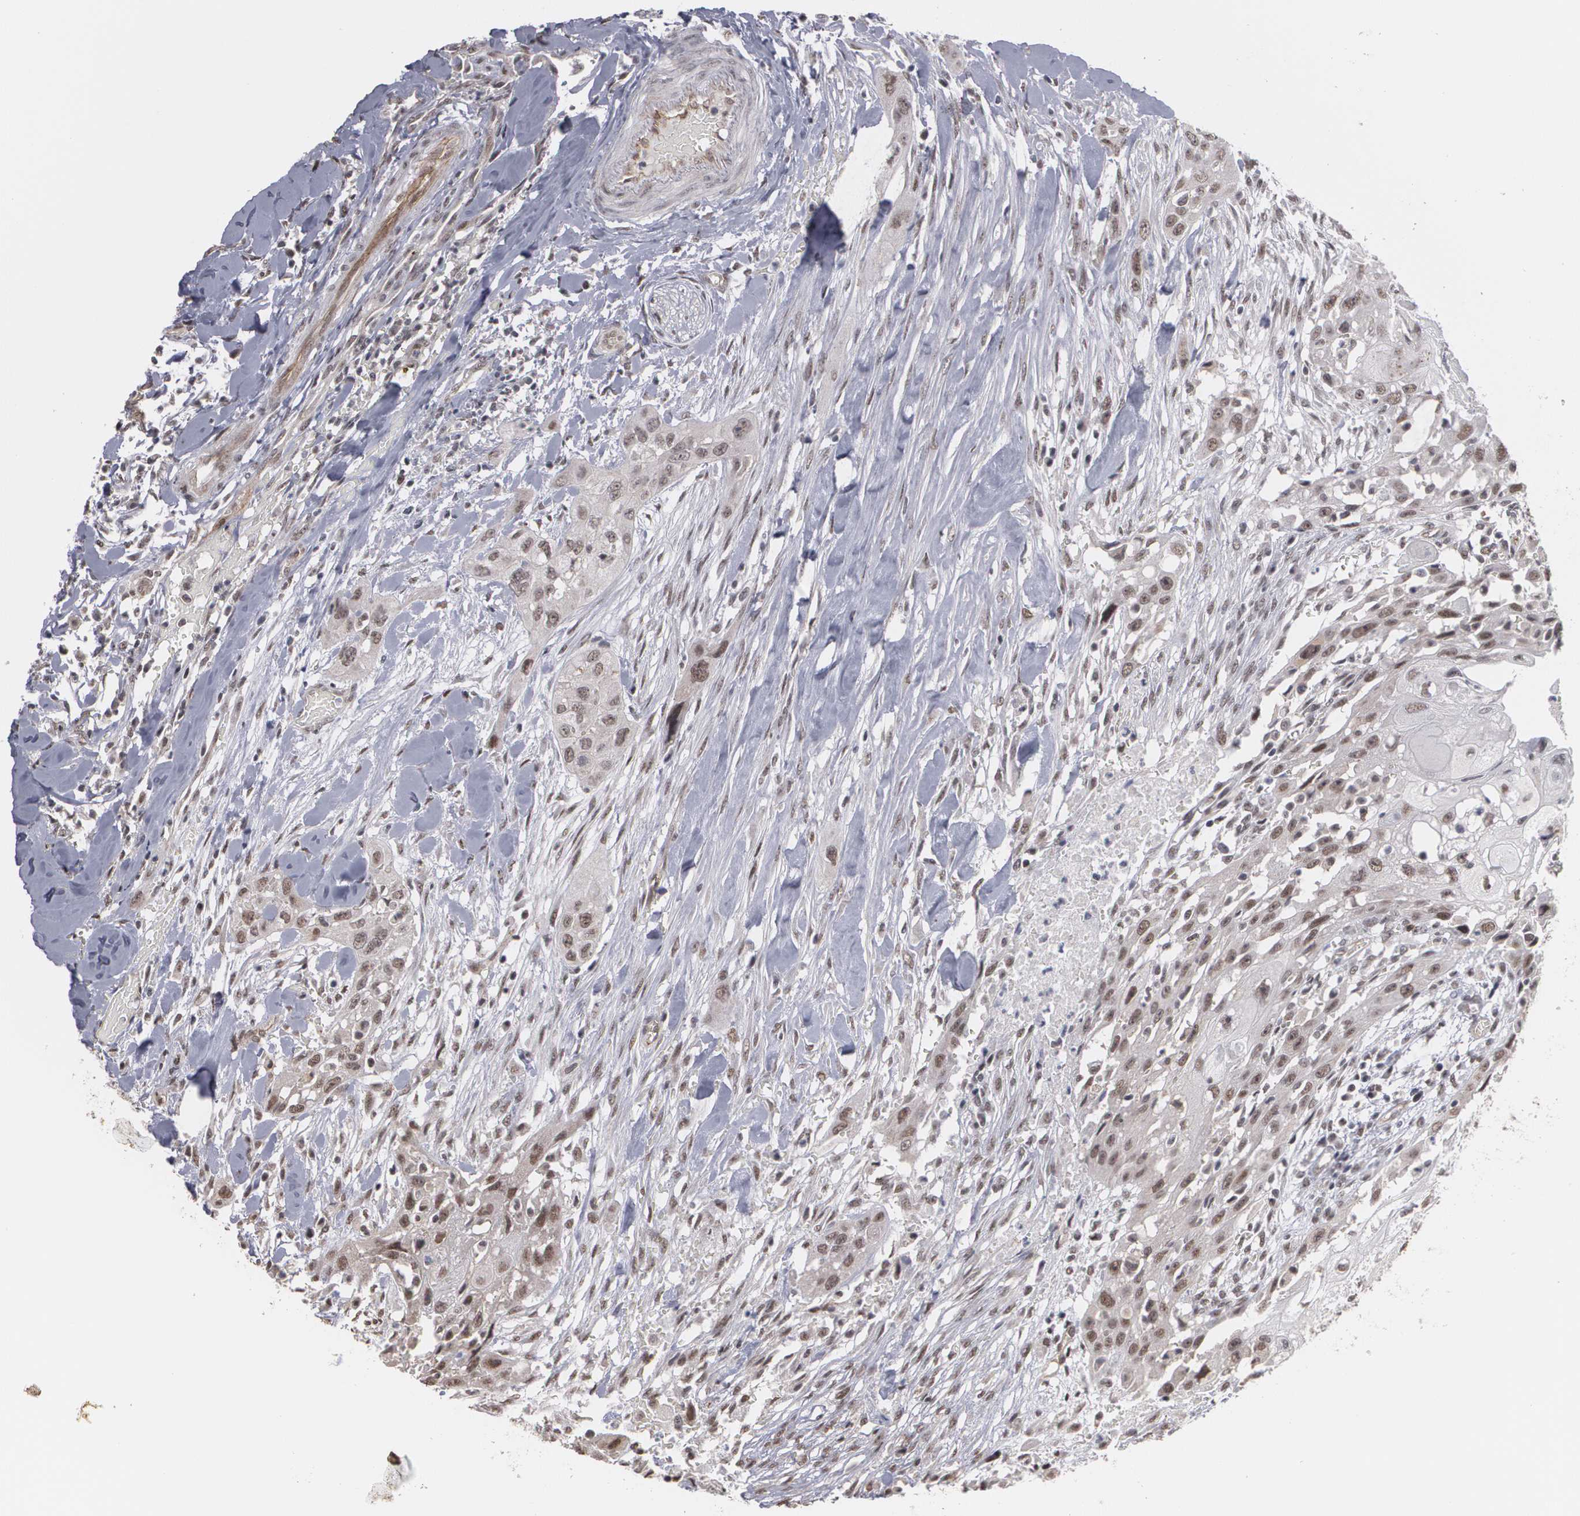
{"staining": {"intensity": "weak", "quantity": ">75%", "location": "nuclear"}, "tissue": "head and neck cancer", "cell_type": "Tumor cells", "image_type": "cancer", "snomed": [{"axis": "morphology", "description": "Neoplasm, malignant, NOS"}, {"axis": "topography", "description": "Salivary gland"}, {"axis": "topography", "description": "Head-Neck"}], "caption": "Head and neck cancer tissue exhibits weak nuclear staining in approximately >75% of tumor cells", "gene": "ZNF75A", "patient": {"sex": "male", "age": 43}}